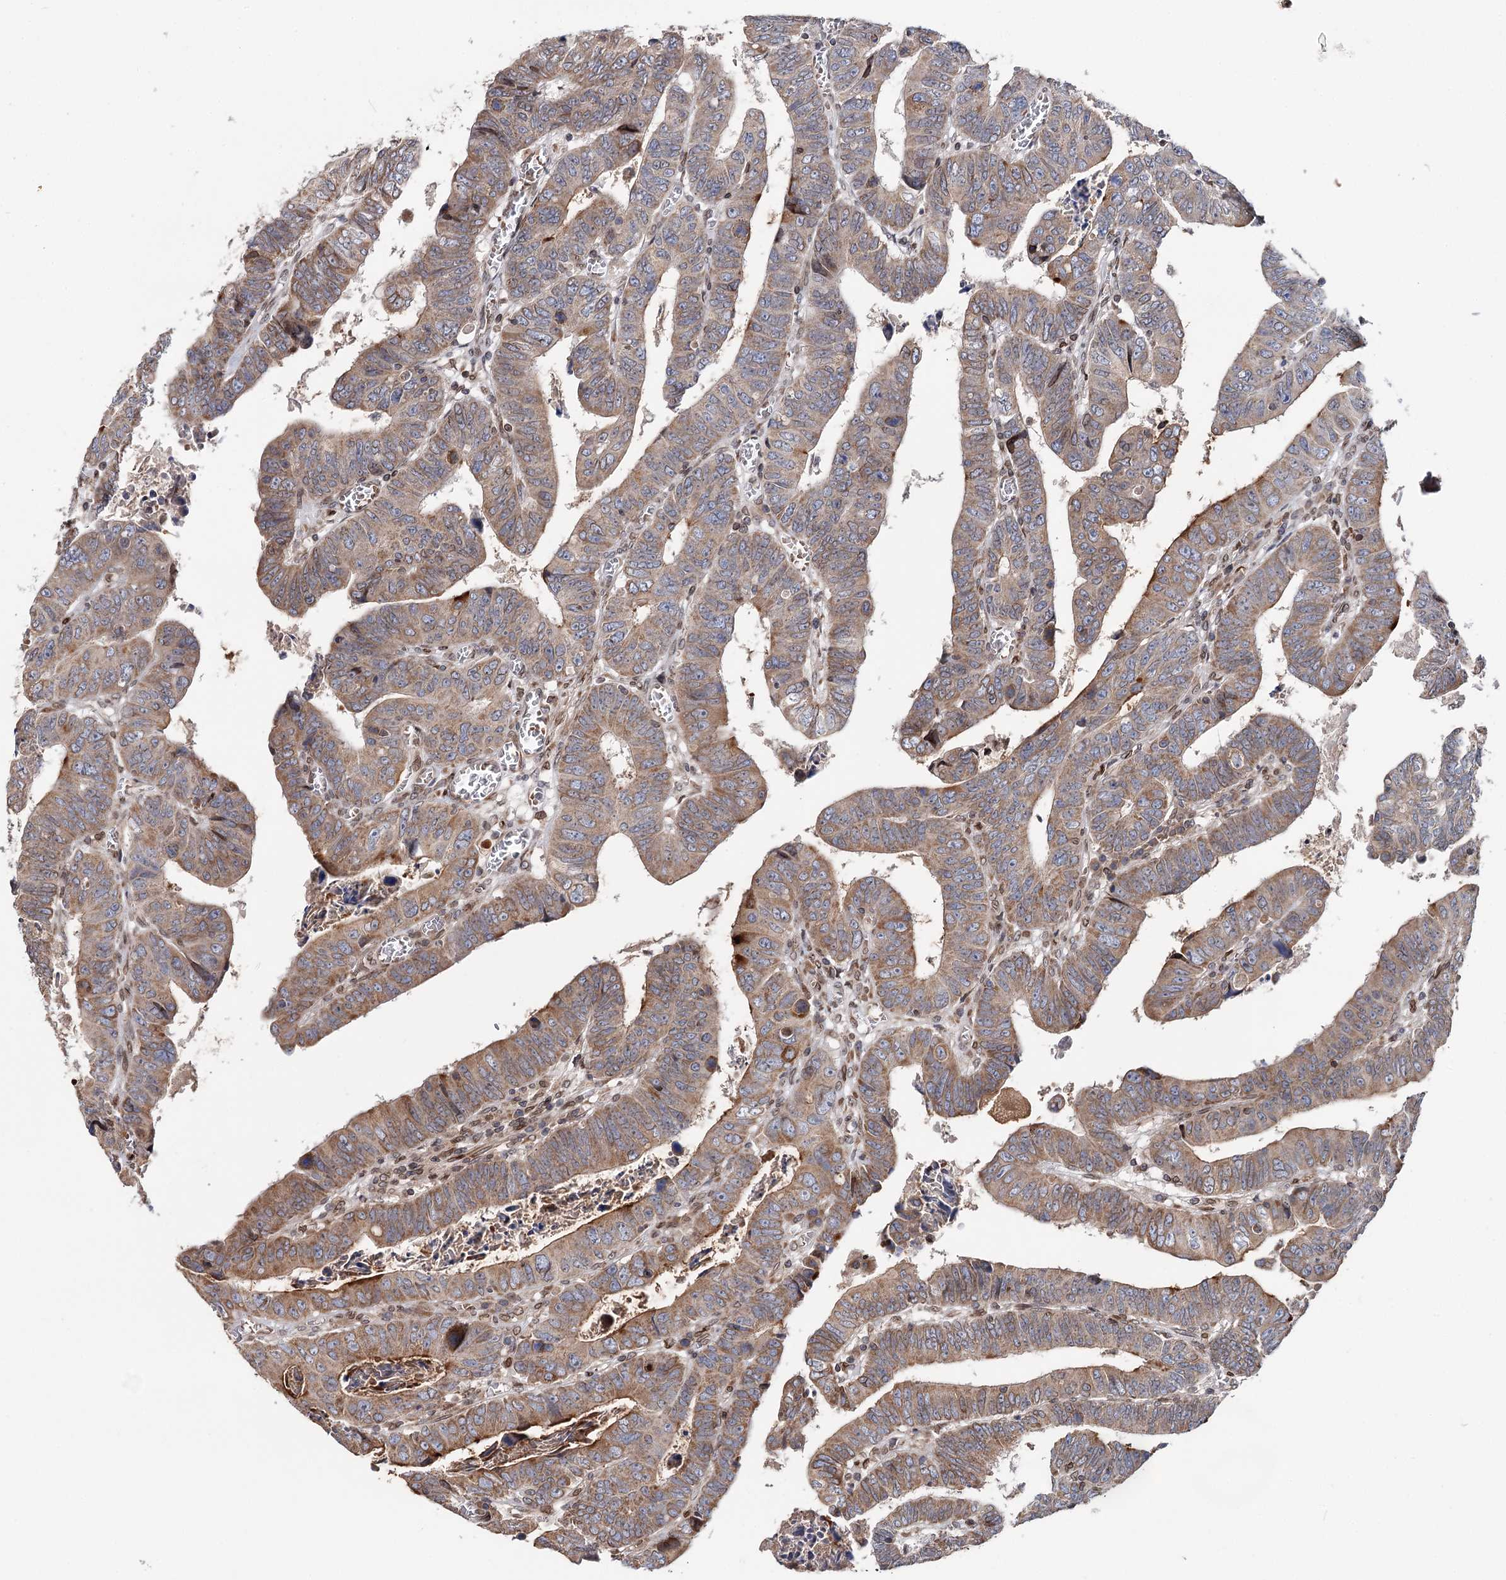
{"staining": {"intensity": "moderate", "quantity": ">75%", "location": "cytoplasmic/membranous"}, "tissue": "colorectal cancer", "cell_type": "Tumor cells", "image_type": "cancer", "snomed": [{"axis": "morphology", "description": "Normal tissue, NOS"}, {"axis": "morphology", "description": "Adenocarcinoma, NOS"}, {"axis": "topography", "description": "Rectum"}], "caption": "Immunohistochemical staining of human colorectal adenocarcinoma demonstrates medium levels of moderate cytoplasmic/membranous protein staining in about >75% of tumor cells.", "gene": "CFAP46", "patient": {"sex": "female", "age": 65}}